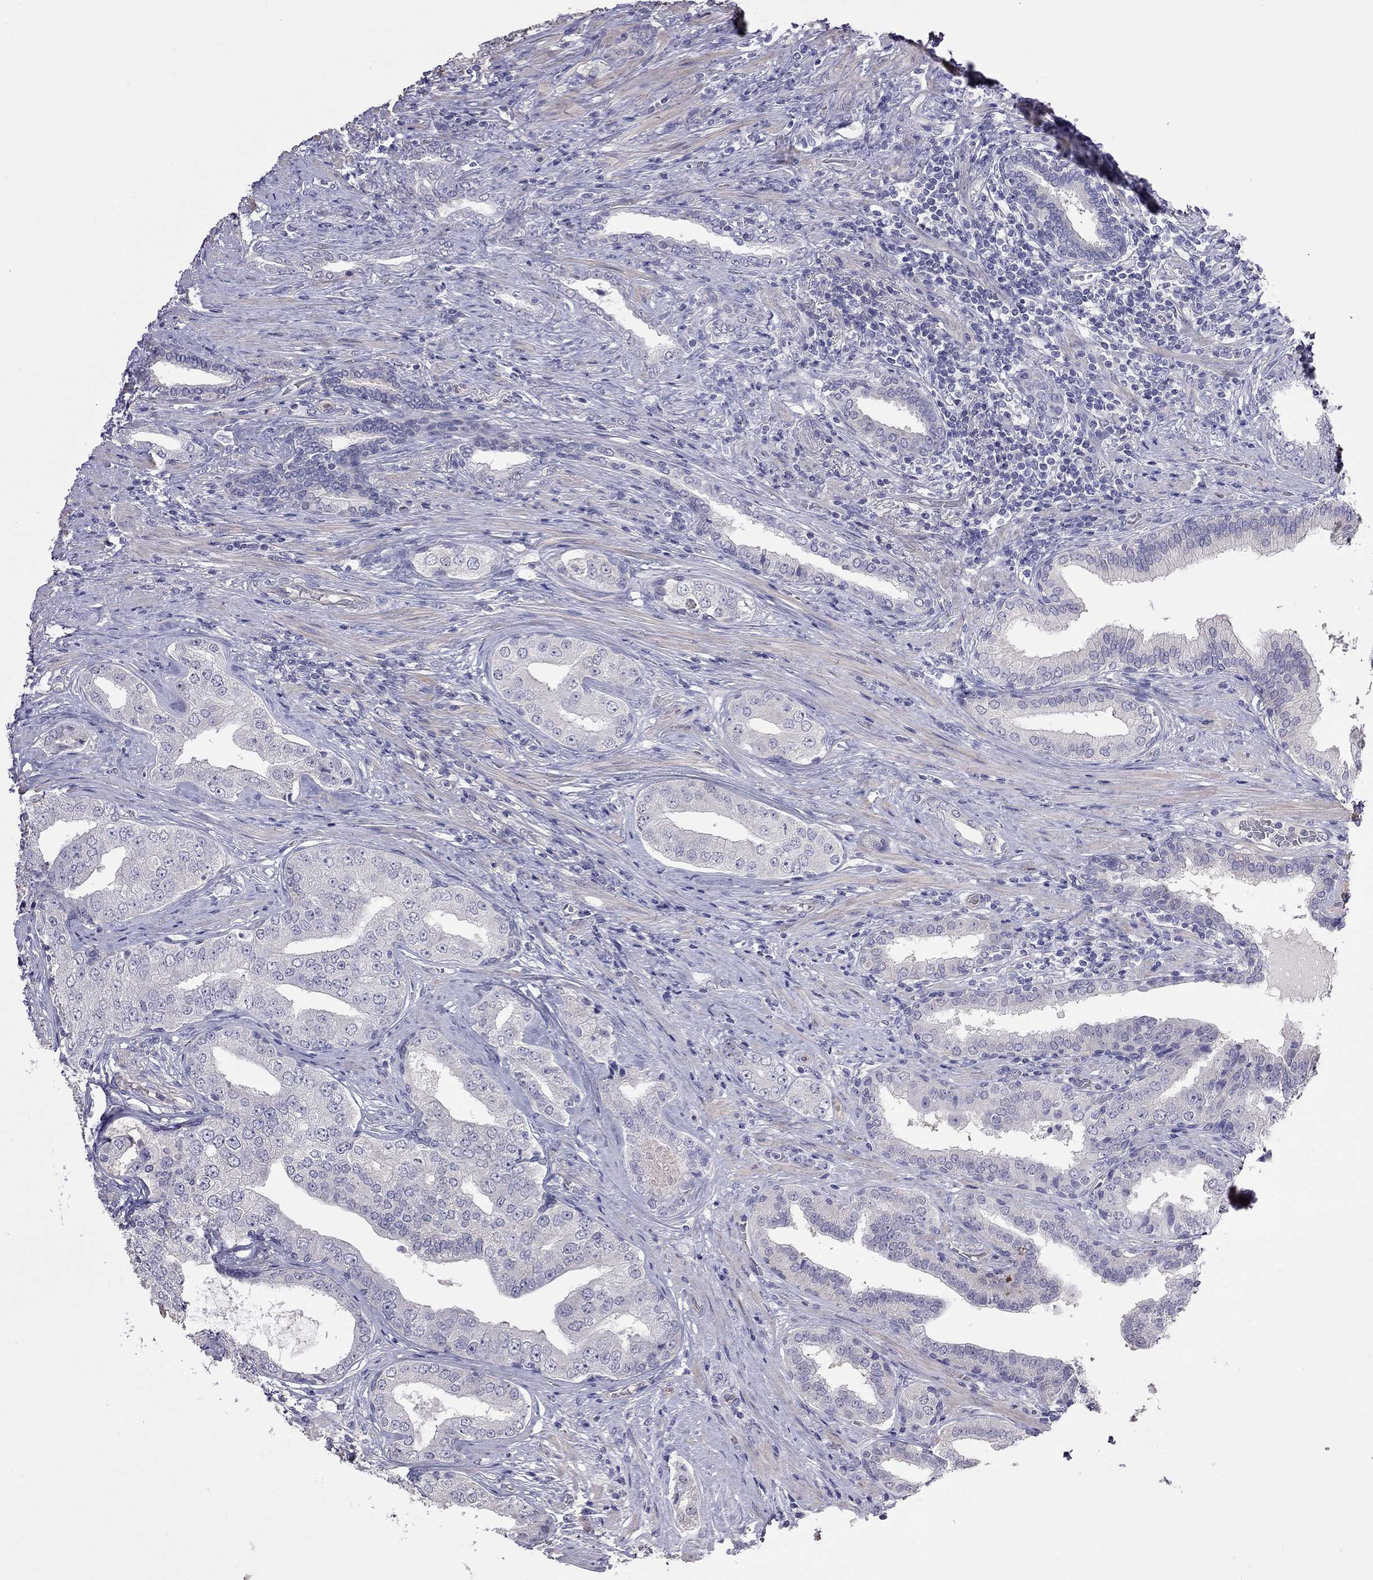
{"staining": {"intensity": "negative", "quantity": "none", "location": "none"}, "tissue": "prostate cancer", "cell_type": "Tumor cells", "image_type": "cancer", "snomed": [{"axis": "morphology", "description": "Adenocarcinoma, Low grade"}, {"axis": "topography", "description": "Prostate and seminal vesicle, NOS"}], "caption": "IHC histopathology image of neoplastic tissue: human prostate cancer stained with DAB (3,3'-diaminobenzidine) exhibits no significant protein staining in tumor cells. Nuclei are stained in blue.", "gene": "FEZ1", "patient": {"sex": "male", "age": 61}}